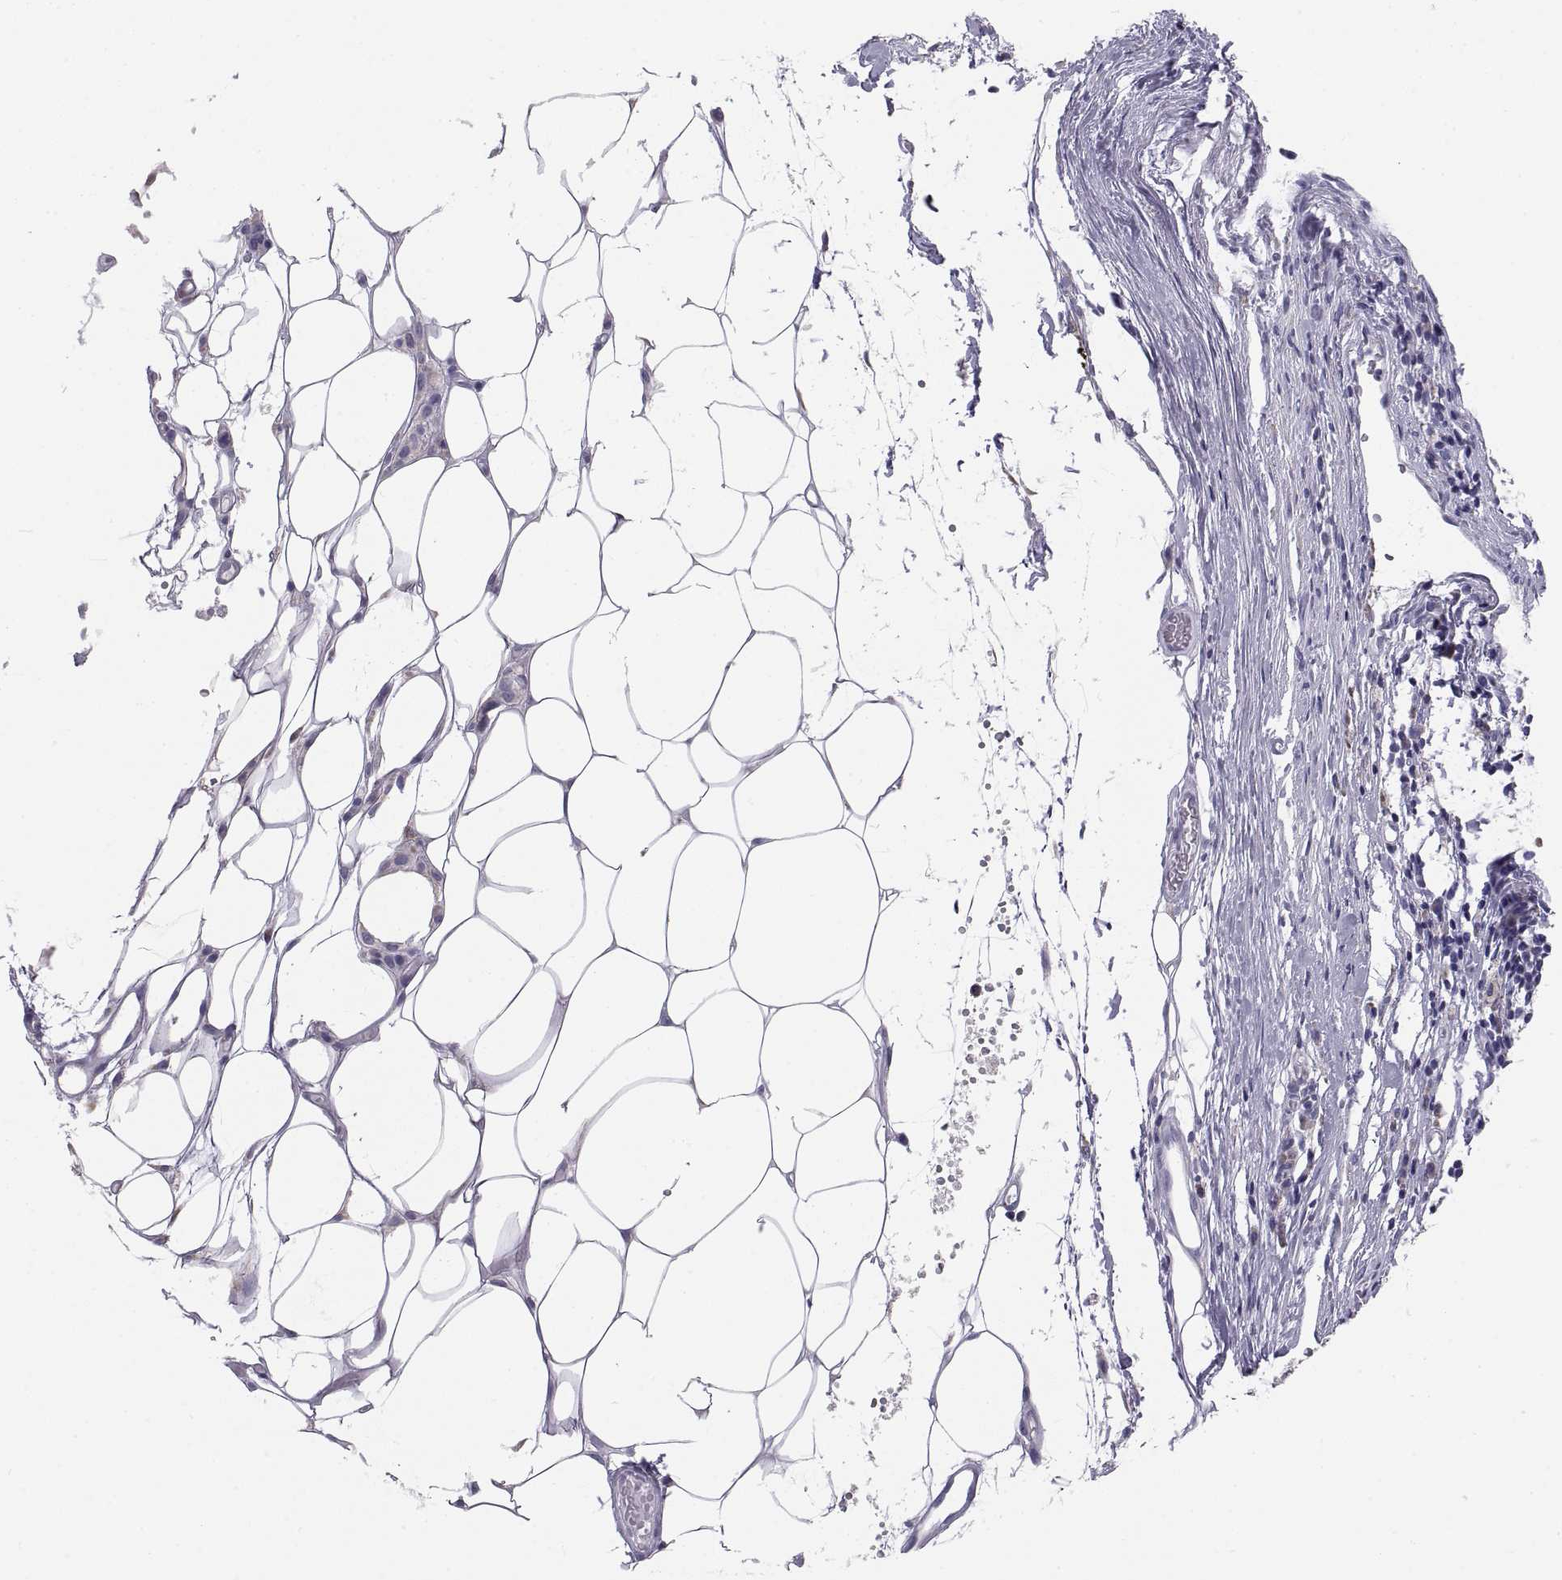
{"staining": {"intensity": "negative", "quantity": "none", "location": "none"}, "tissue": "melanoma", "cell_type": "Tumor cells", "image_type": "cancer", "snomed": [{"axis": "morphology", "description": "Malignant melanoma, Metastatic site"}, {"axis": "topography", "description": "Lymph node"}], "caption": "Malignant melanoma (metastatic site) was stained to show a protein in brown. There is no significant staining in tumor cells.", "gene": "TNNC1", "patient": {"sex": "female", "age": 64}}